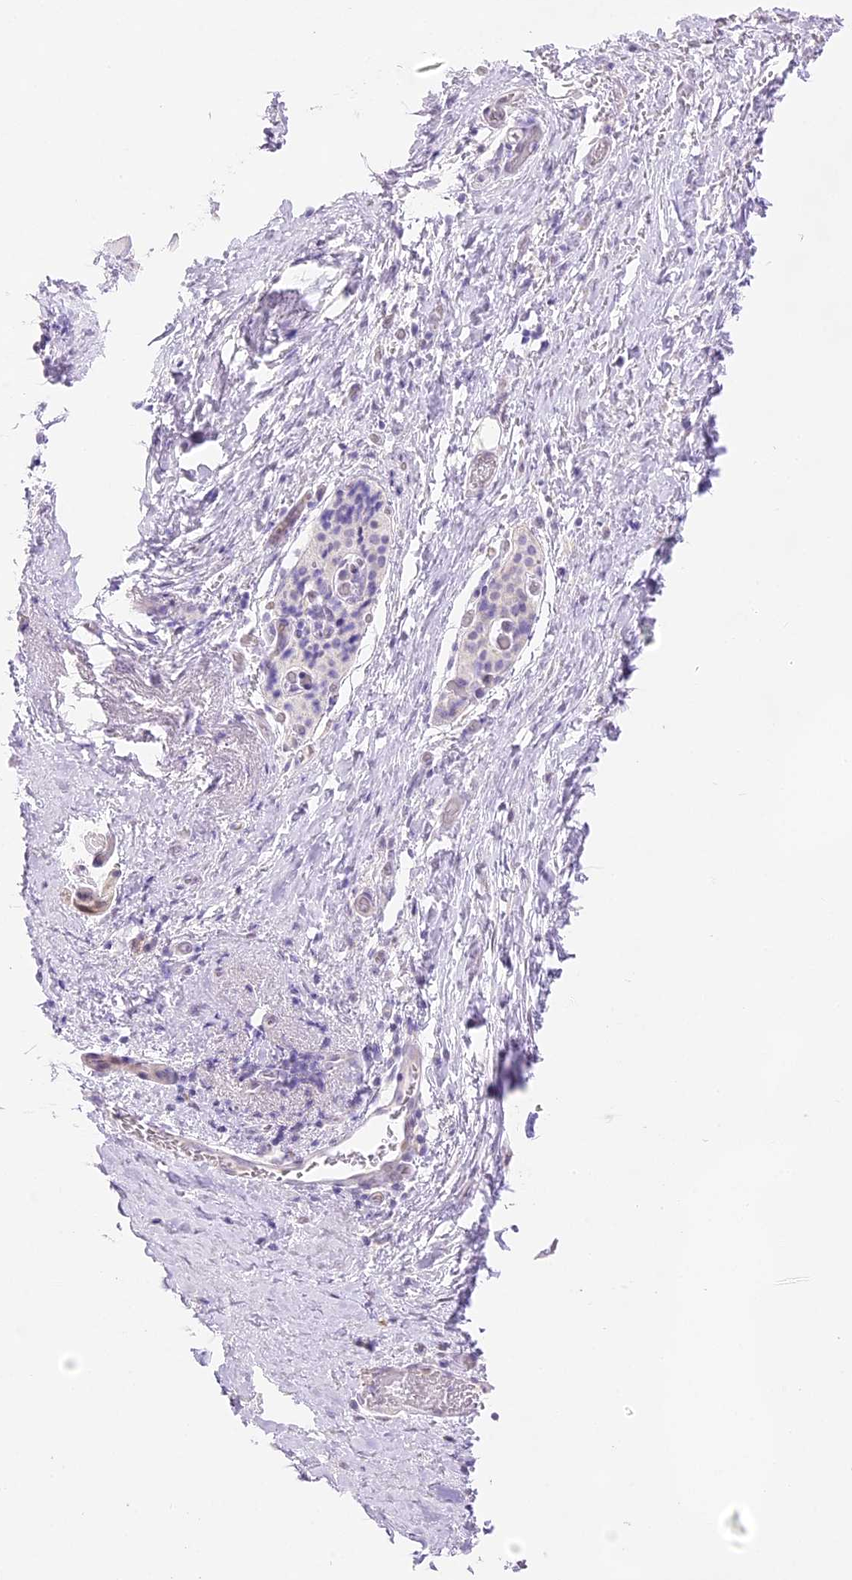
{"staining": {"intensity": "weak", "quantity": "<25%", "location": "nuclear"}, "tissue": "pancreatic cancer", "cell_type": "Tumor cells", "image_type": "cancer", "snomed": [{"axis": "morphology", "description": "Normal tissue, NOS"}, {"axis": "morphology", "description": "Adenocarcinoma, NOS"}, {"axis": "topography", "description": "Pancreas"}, {"axis": "topography", "description": "Peripheral nerve tissue"}], "caption": "This is an immunohistochemistry photomicrograph of pancreatic adenocarcinoma. There is no staining in tumor cells.", "gene": "CCDC30", "patient": {"sex": "female", "age": 63}}